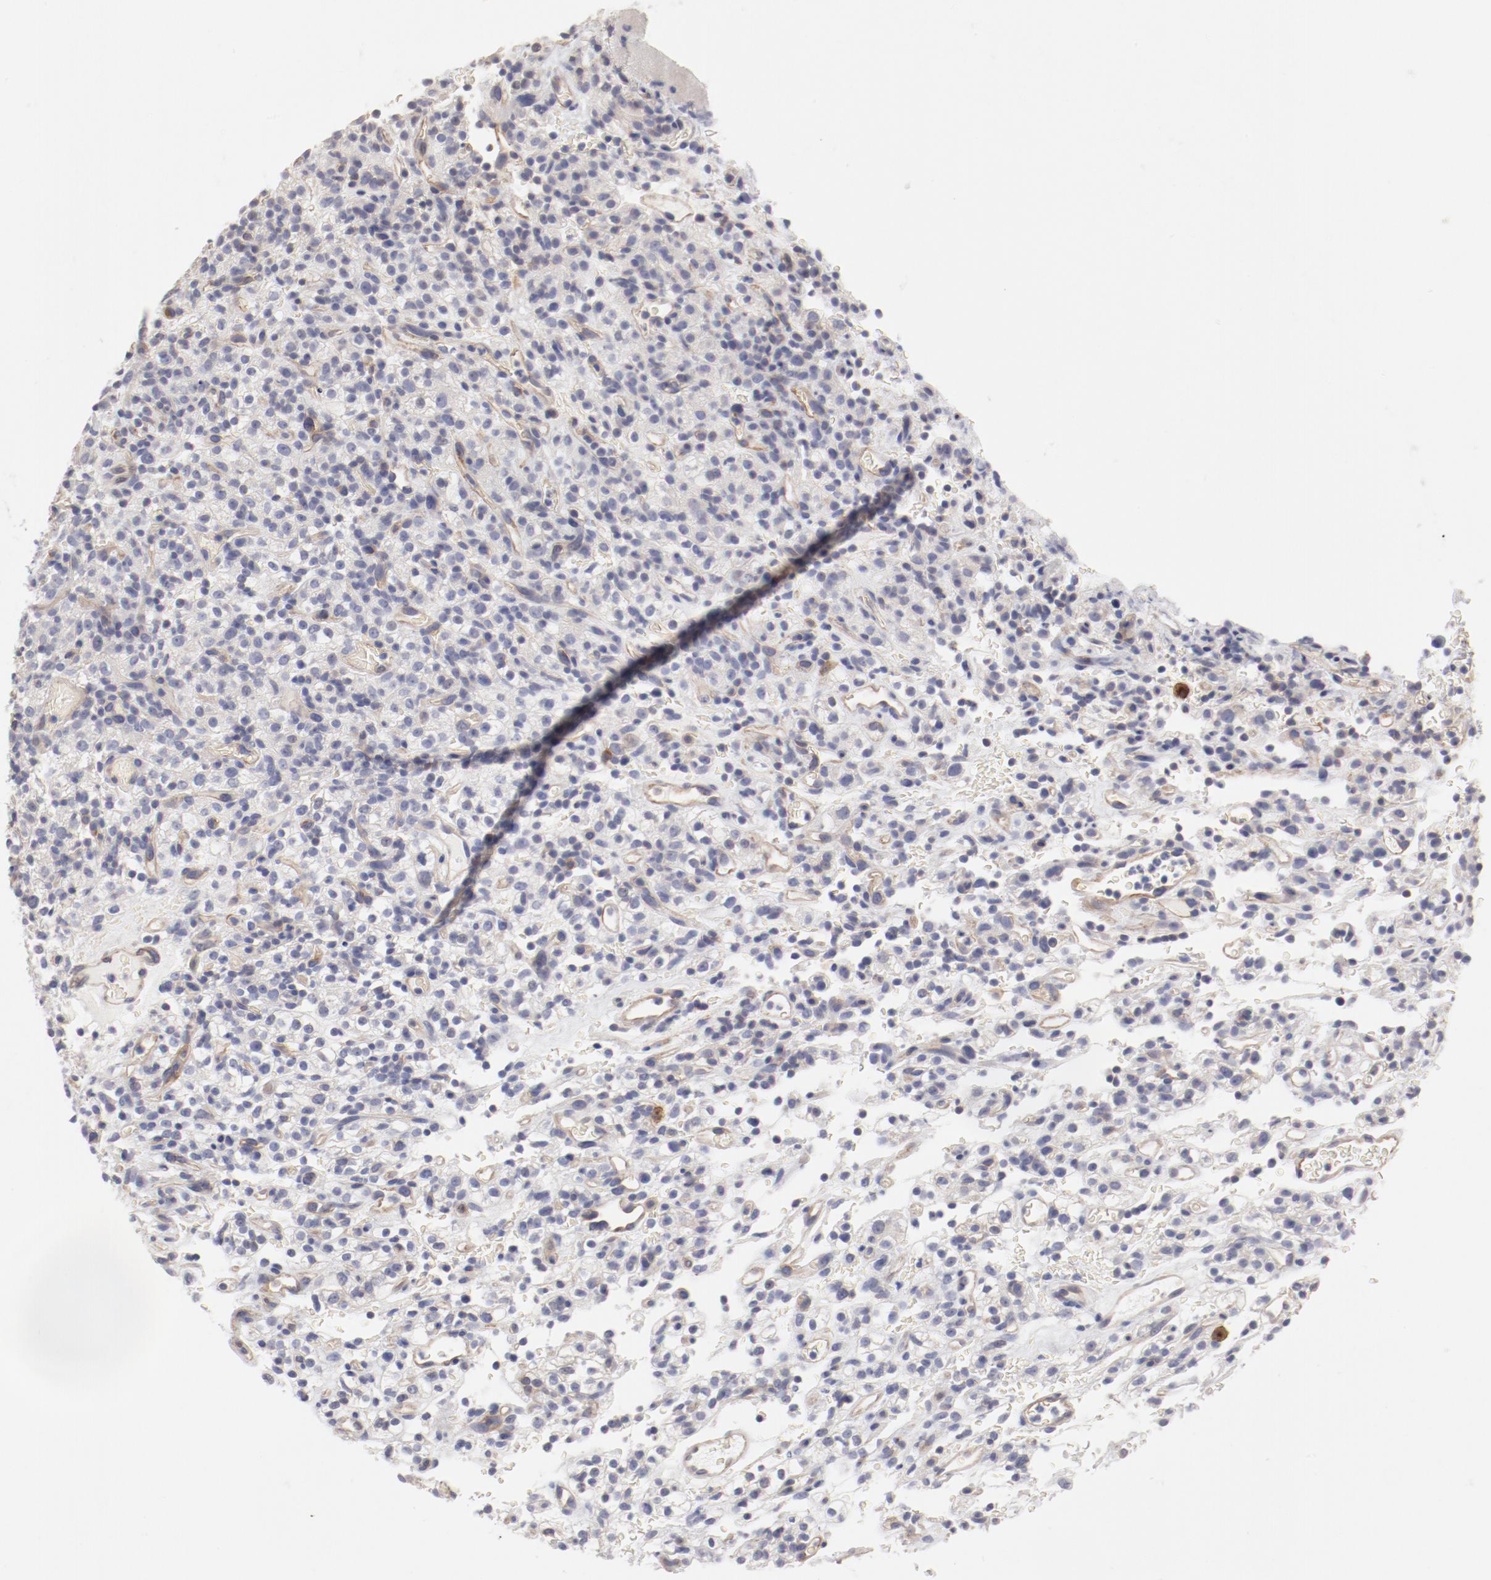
{"staining": {"intensity": "negative", "quantity": "none", "location": "none"}, "tissue": "renal cancer", "cell_type": "Tumor cells", "image_type": "cancer", "snomed": [{"axis": "morphology", "description": "Normal tissue, NOS"}, {"axis": "morphology", "description": "Adenocarcinoma, NOS"}, {"axis": "topography", "description": "Kidney"}], "caption": "A micrograph of renal cancer stained for a protein shows no brown staining in tumor cells.", "gene": "LAX1", "patient": {"sex": "female", "age": 72}}